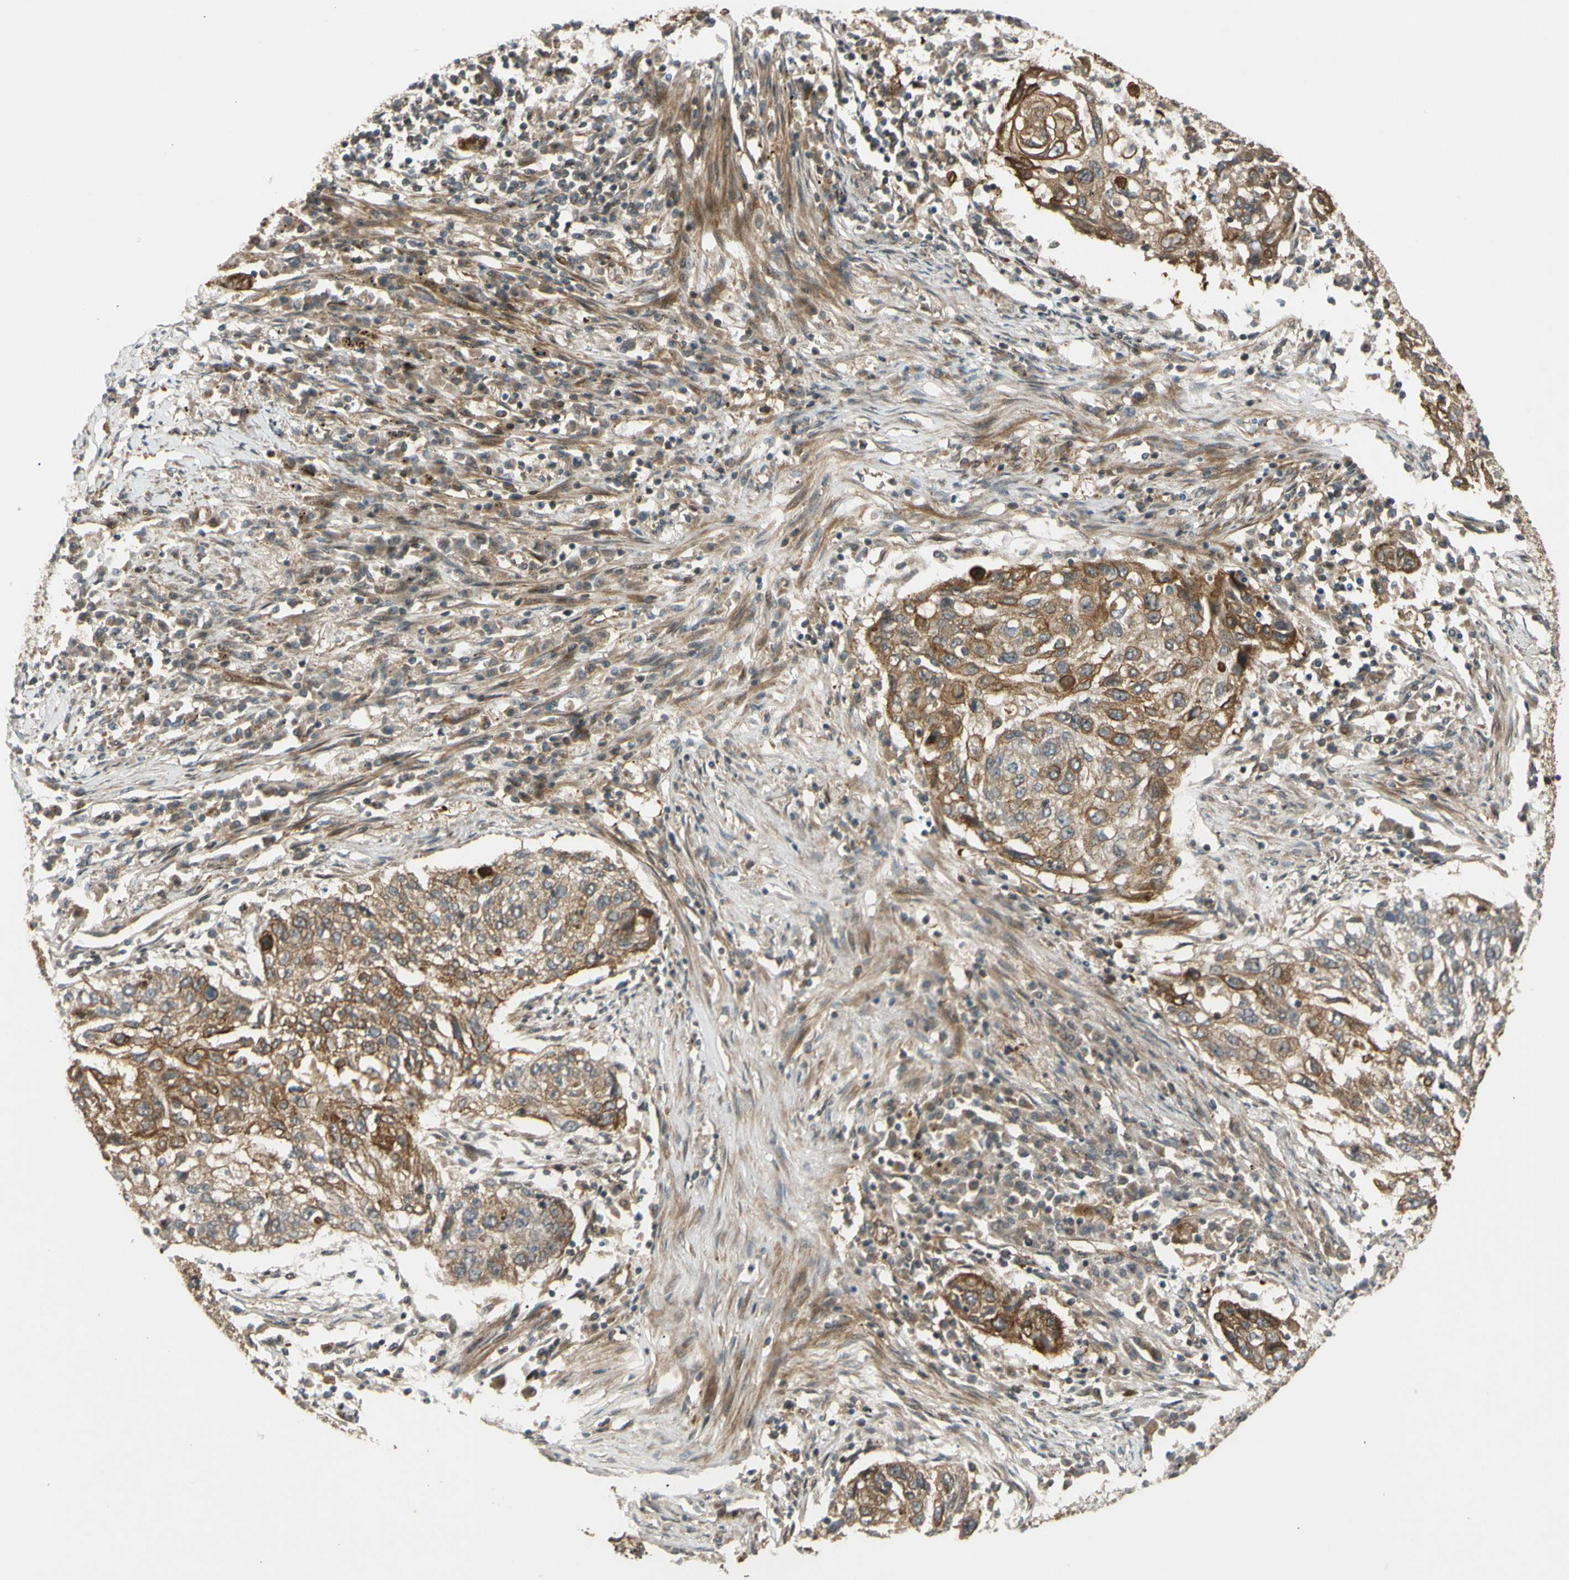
{"staining": {"intensity": "moderate", "quantity": ">75%", "location": "cytoplasmic/membranous"}, "tissue": "lung cancer", "cell_type": "Tumor cells", "image_type": "cancer", "snomed": [{"axis": "morphology", "description": "Squamous cell carcinoma, NOS"}, {"axis": "topography", "description": "Lung"}], "caption": "Lung cancer tissue exhibits moderate cytoplasmic/membranous positivity in about >75% of tumor cells", "gene": "FLII", "patient": {"sex": "female", "age": 63}}